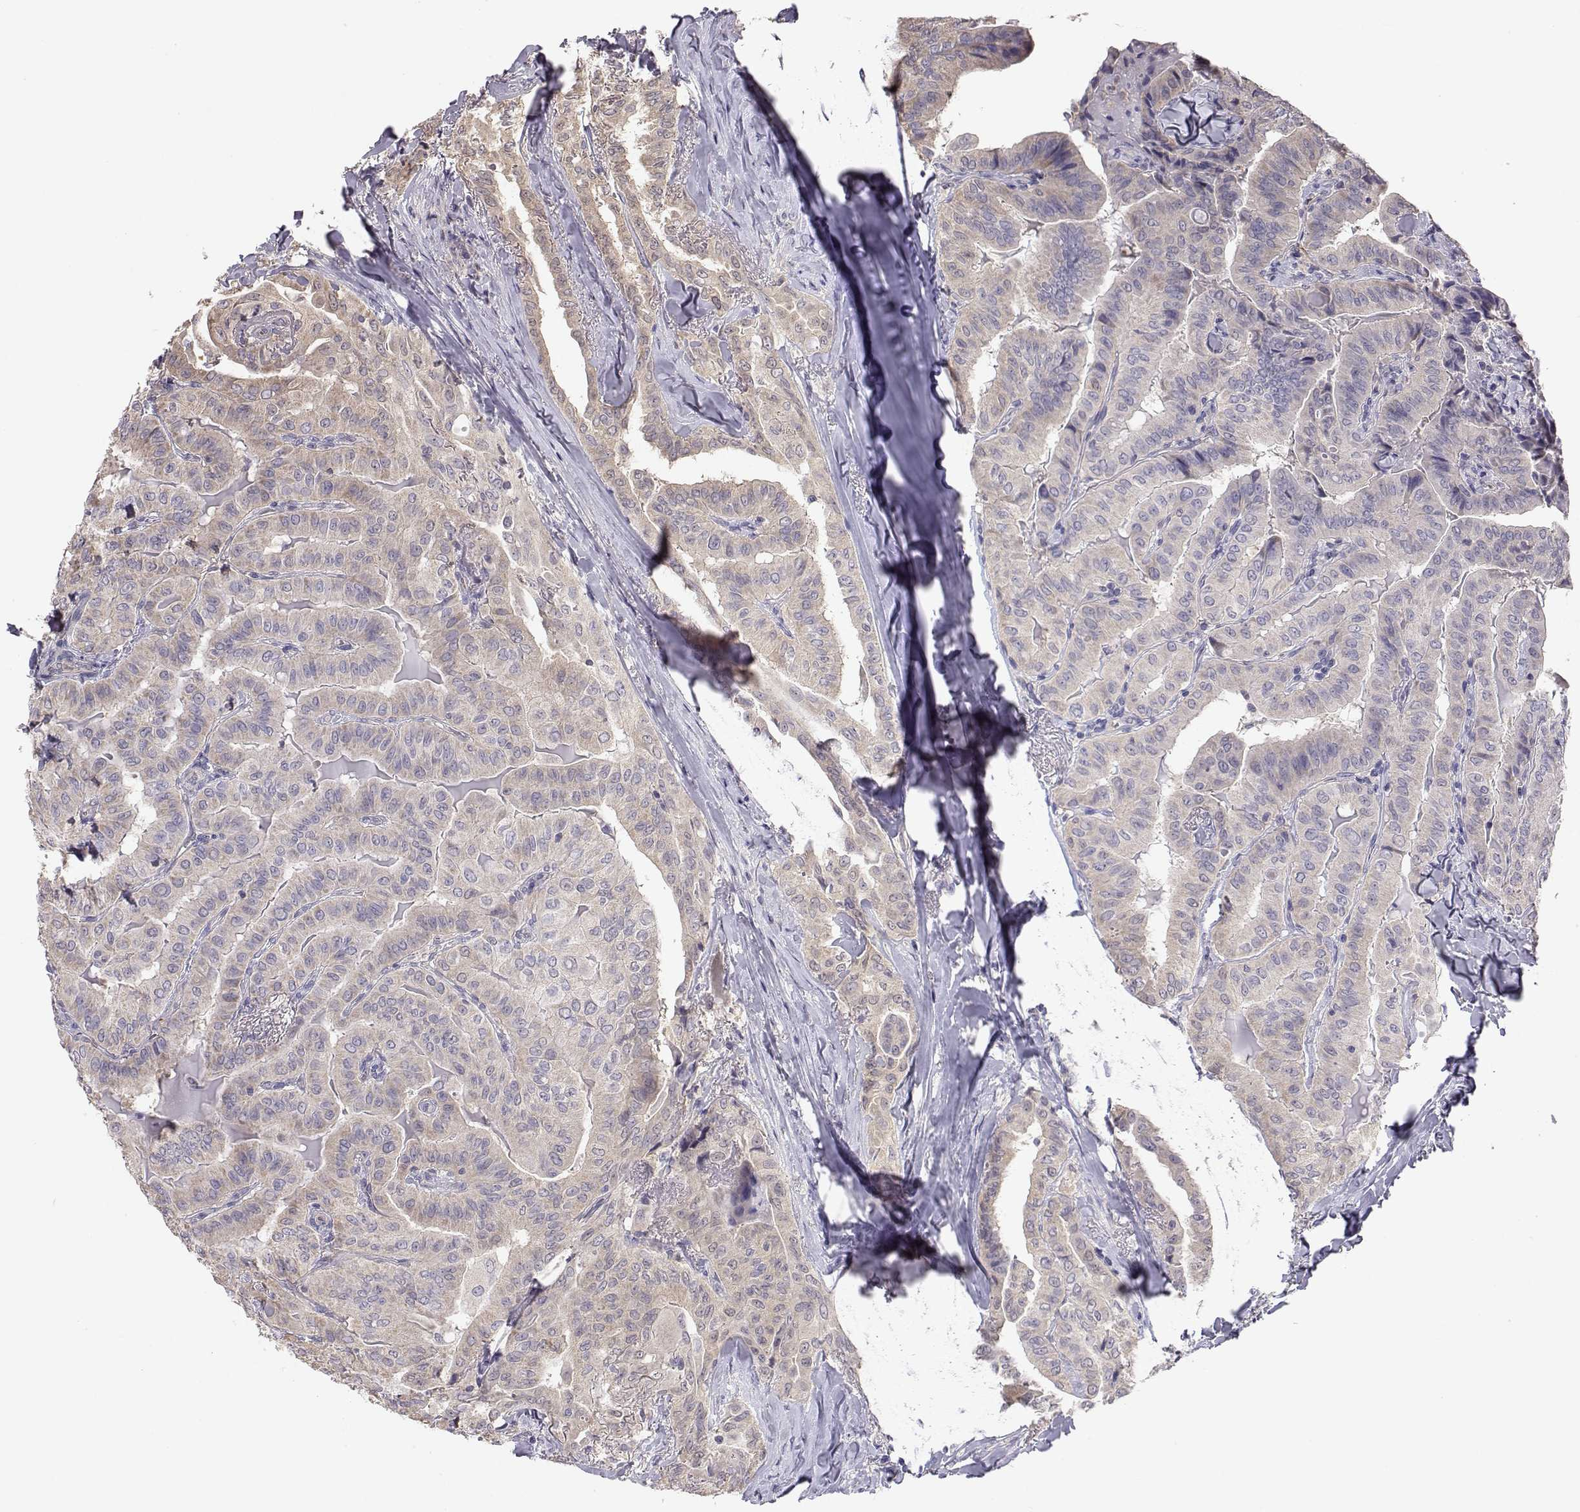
{"staining": {"intensity": "weak", "quantity": "25%-75%", "location": "cytoplasmic/membranous"}, "tissue": "thyroid cancer", "cell_type": "Tumor cells", "image_type": "cancer", "snomed": [{"axis": "morphology", "description": "Papillary adenocarcinoma, NOS"}, {"axis": "topography", "description": "Thyroid gland"}], "caption": "A micrograph showing weak cytoplasmic/membranous staining in about 25%-75% of tumor cells in papillary adenocarcinoma (thyroid), as visualized by brown immunohistochemical staining.", "gene": "NCAM2", "patient": {"sex": "female", "age": 68}}